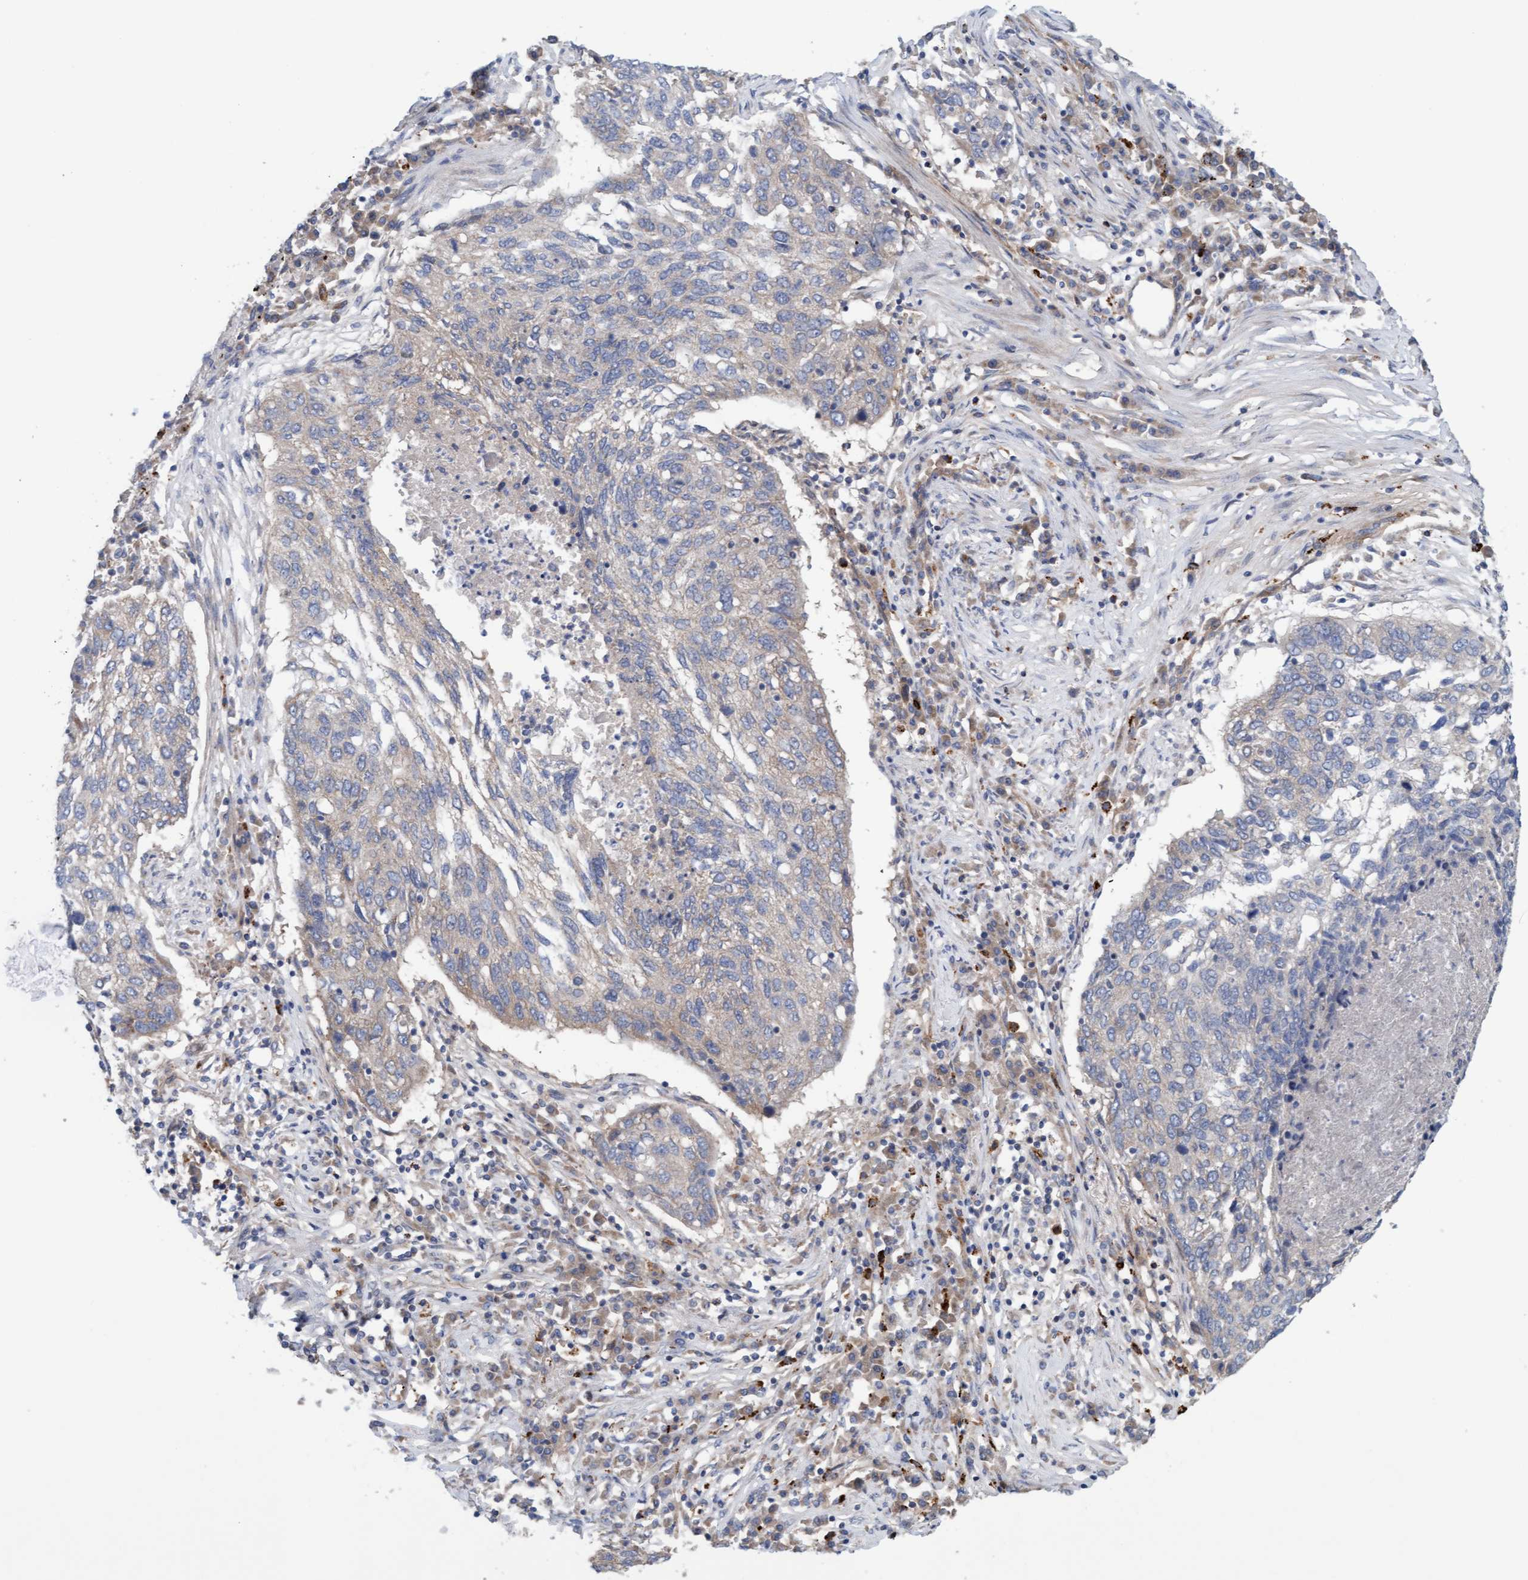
{"staining": {"intensity": "weak", "quantity": "<25%", "location": "cytoplasmic/membranous"}, "tissue": "lung cancer", "cell_type": "Tumor cells", "image_type": "cancer", "snomed": [{"axis": "morphology", "description": "Squamous cell carcinoma, NOS"}, {"axis": "topography", "description": "Lung"}], "caption": "The immunohistochemistry (IHC) micrograph has no significant positivity in tumor cells of squamous cell carcinoma (lung) tissue.", "gene": "CDK5RAP3", "patient": {"sex": "female", "age": 63}}